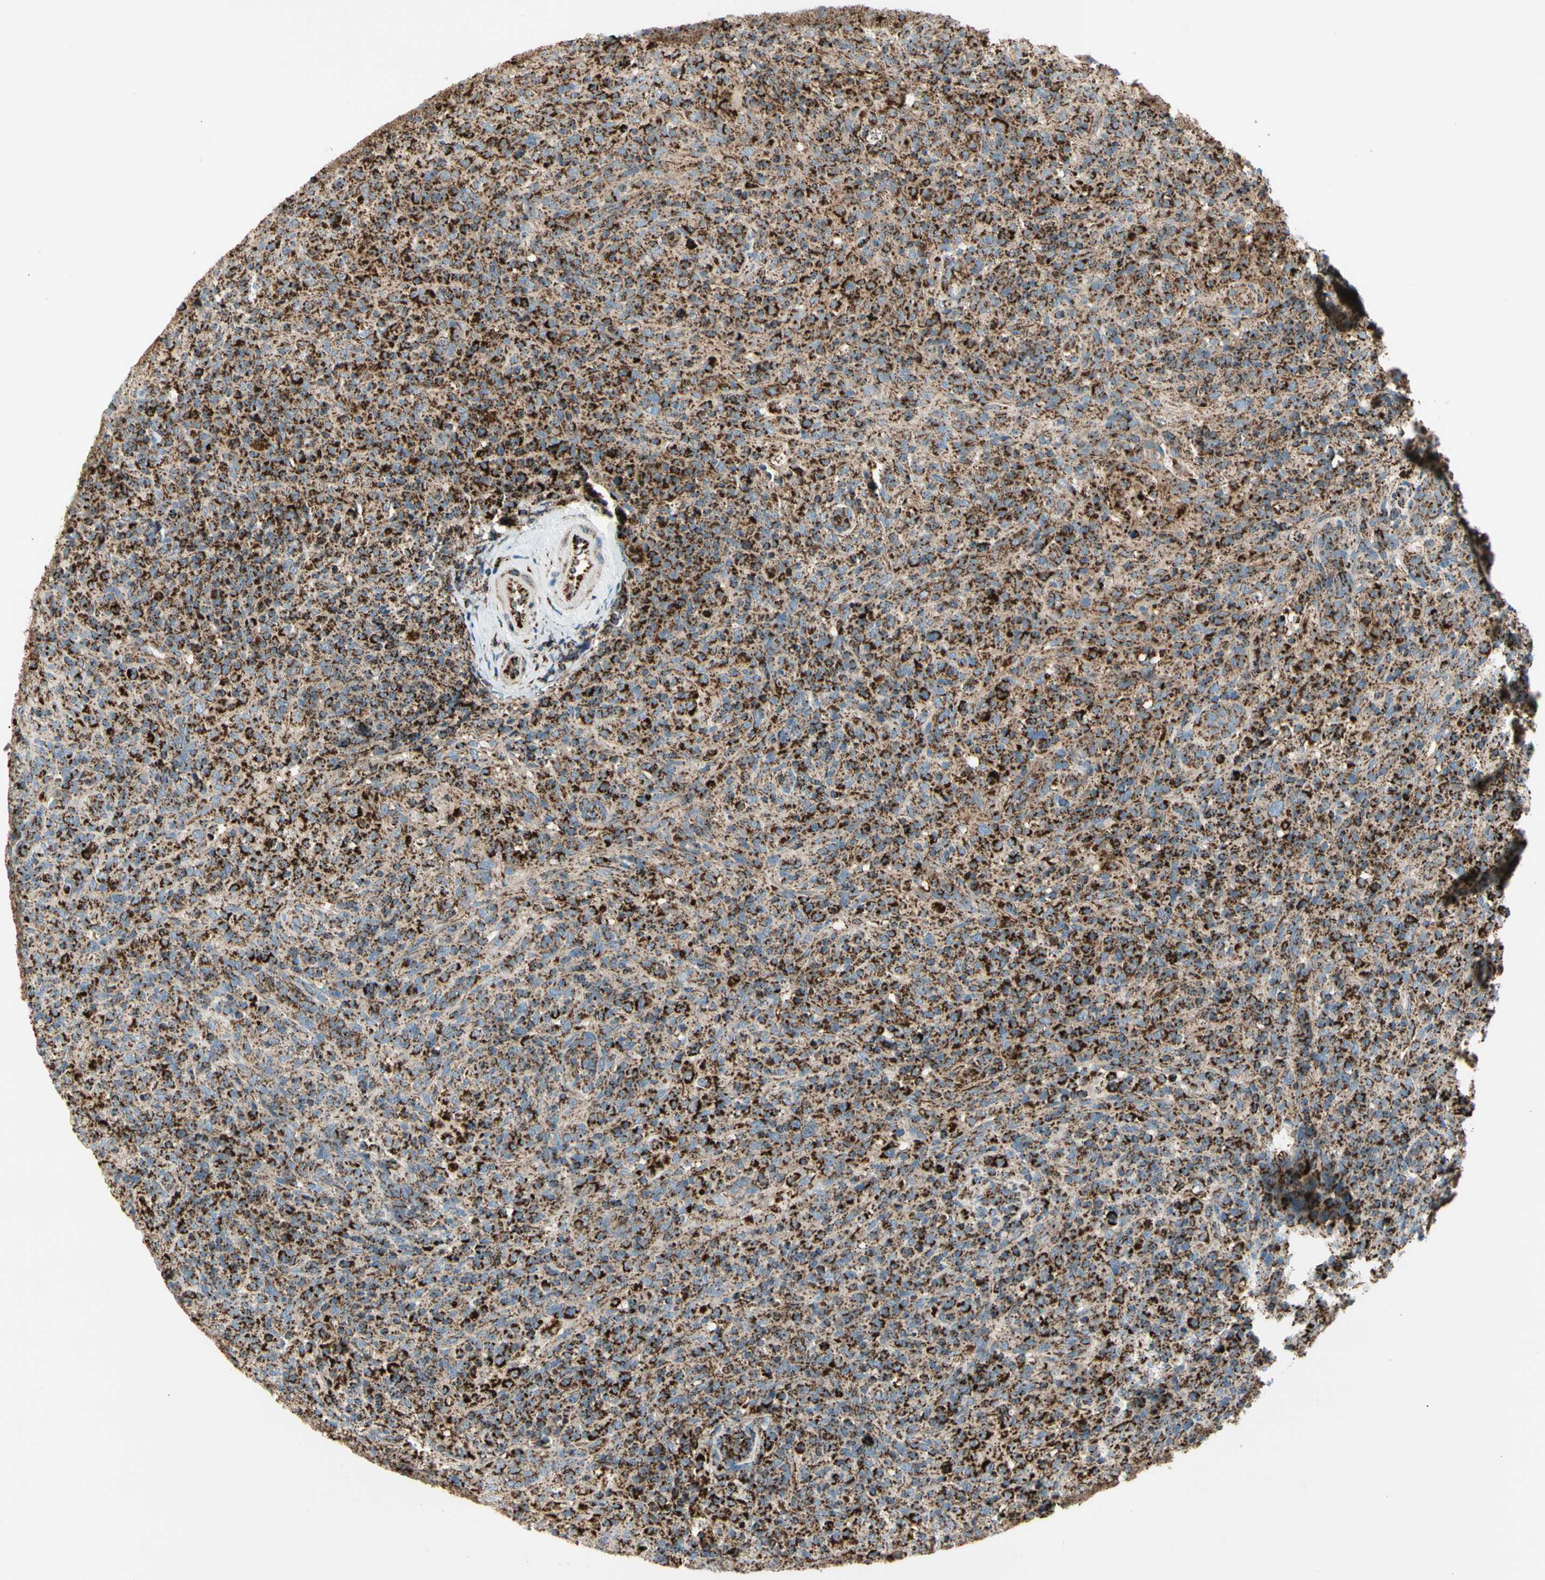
{"staining": {"intensity": "strong", "quantity": ">75%", "location": "cytoplasmic/membranous"}, "tissue": "lymphoma", "cell_type": "Tumor cells", "image_type": "cancer", "snomed": [{"axis": "morphology", "description": "Malignant lymphoma, non-Hodgkin's type, High grade"}, {"axis": "topography", "description": "Lymph node"}], "caption": "Brown immunohistochemical staining in malignant lymphoma, non-Hodgkin's type (high-grade) demonstrates strong cytoplasmic/membranous expression in approximately >75% of tumor cells. (DAB (3,3'-diaminobenzidine) = brown stain, brightfield microscopy at high magnification).", "gene": "ME2", "patient": {"sex": "female", "age": 76}}